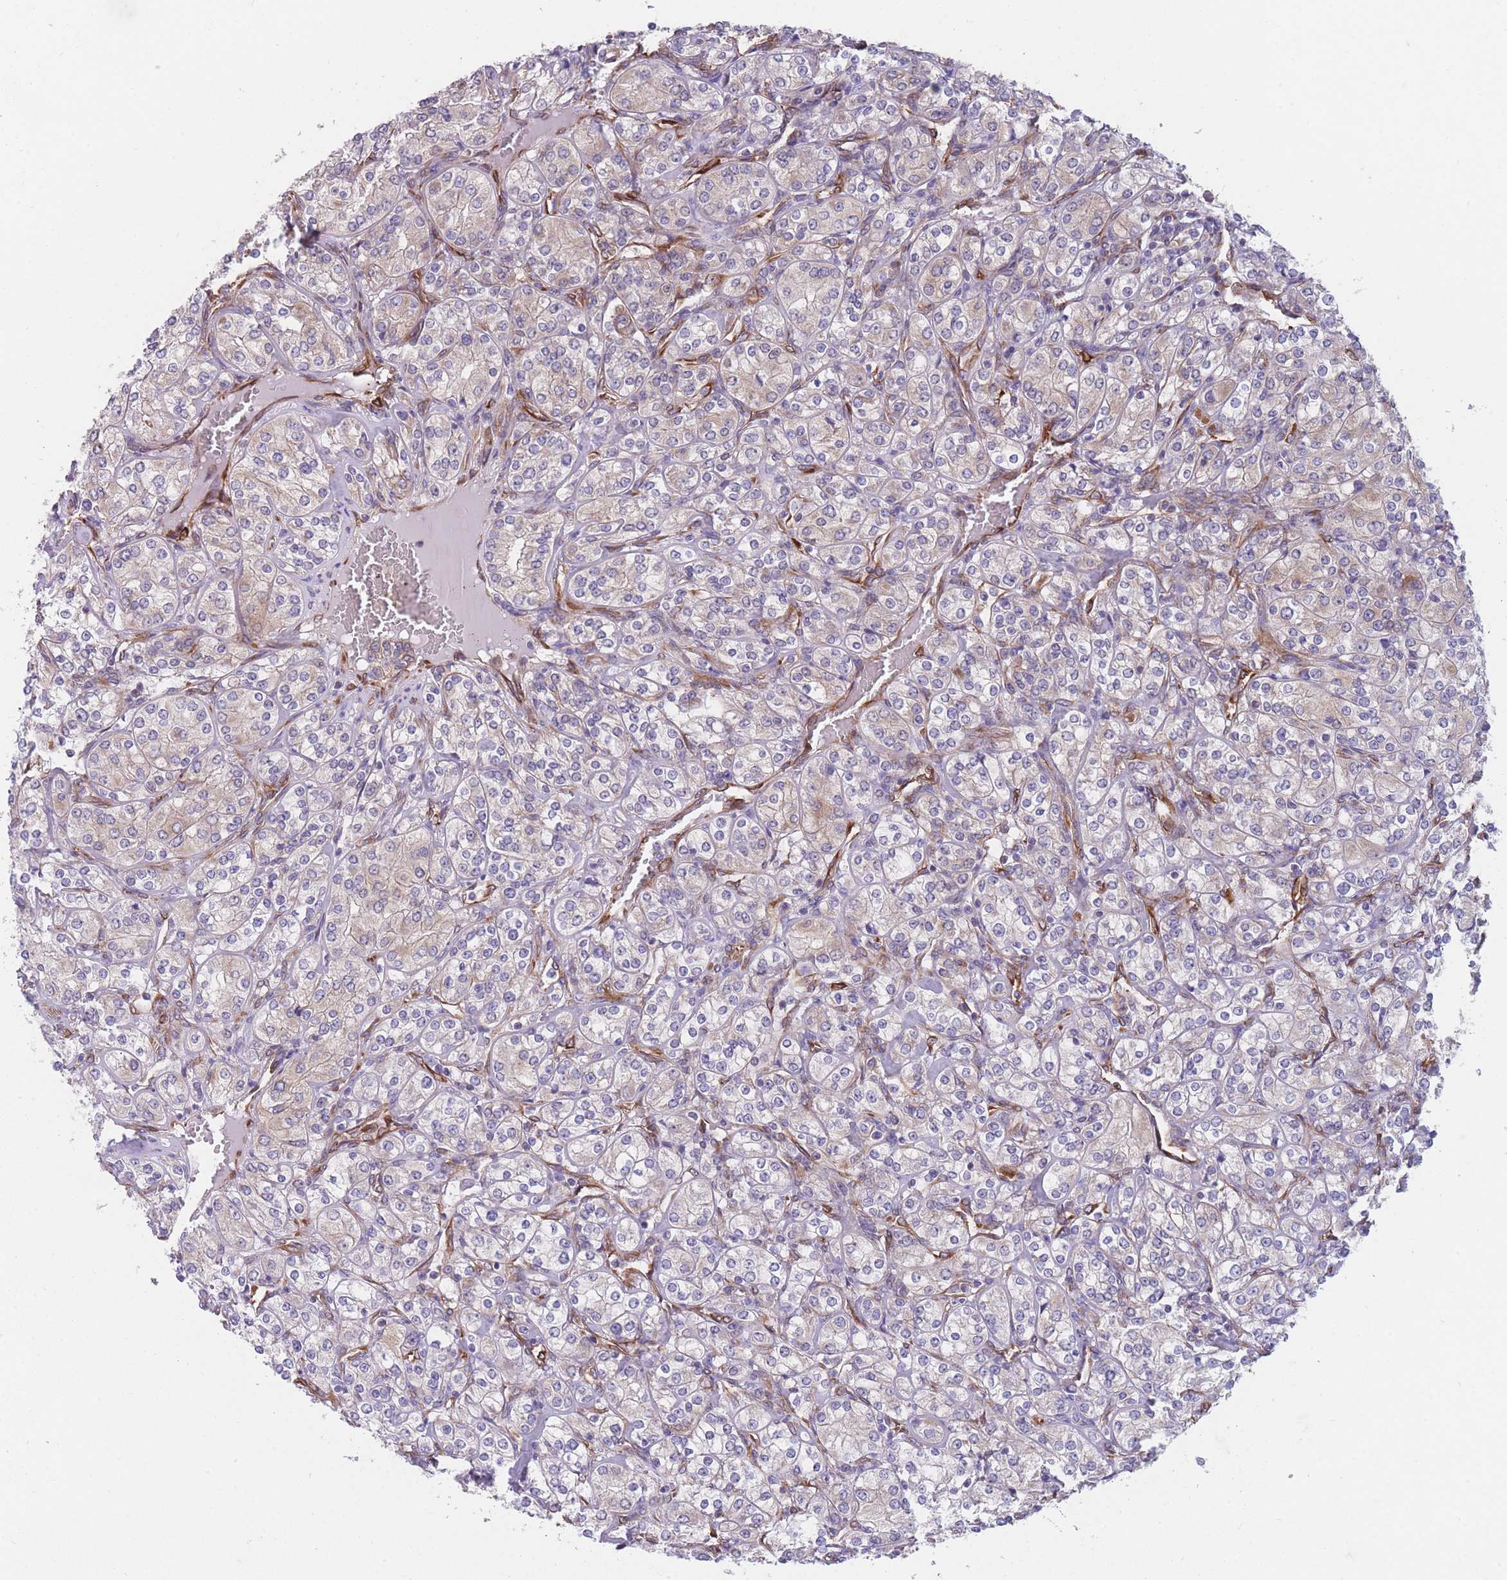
{"staining": {"intensity": "weak", "quantity": ">75%", "location": "cytoplasmic/membranous"}, "tissue": "renal cancer", "cell_type": "Tumor cells", "image_type": "cancer", "snomed": [{"axis": "morphology", "description": "Adenocarcinoma, NOS"}, {"axis": "topography", "description": "Kidney"}], "caption": "Immunohistochemical staining of adenocarcinoma (renal) shows low levels of weak cytoplasmic/membranous protein staining in about >75% of tumor cells.", "gene": "AK9", "patient": {"sex": "male", "age": 77}}